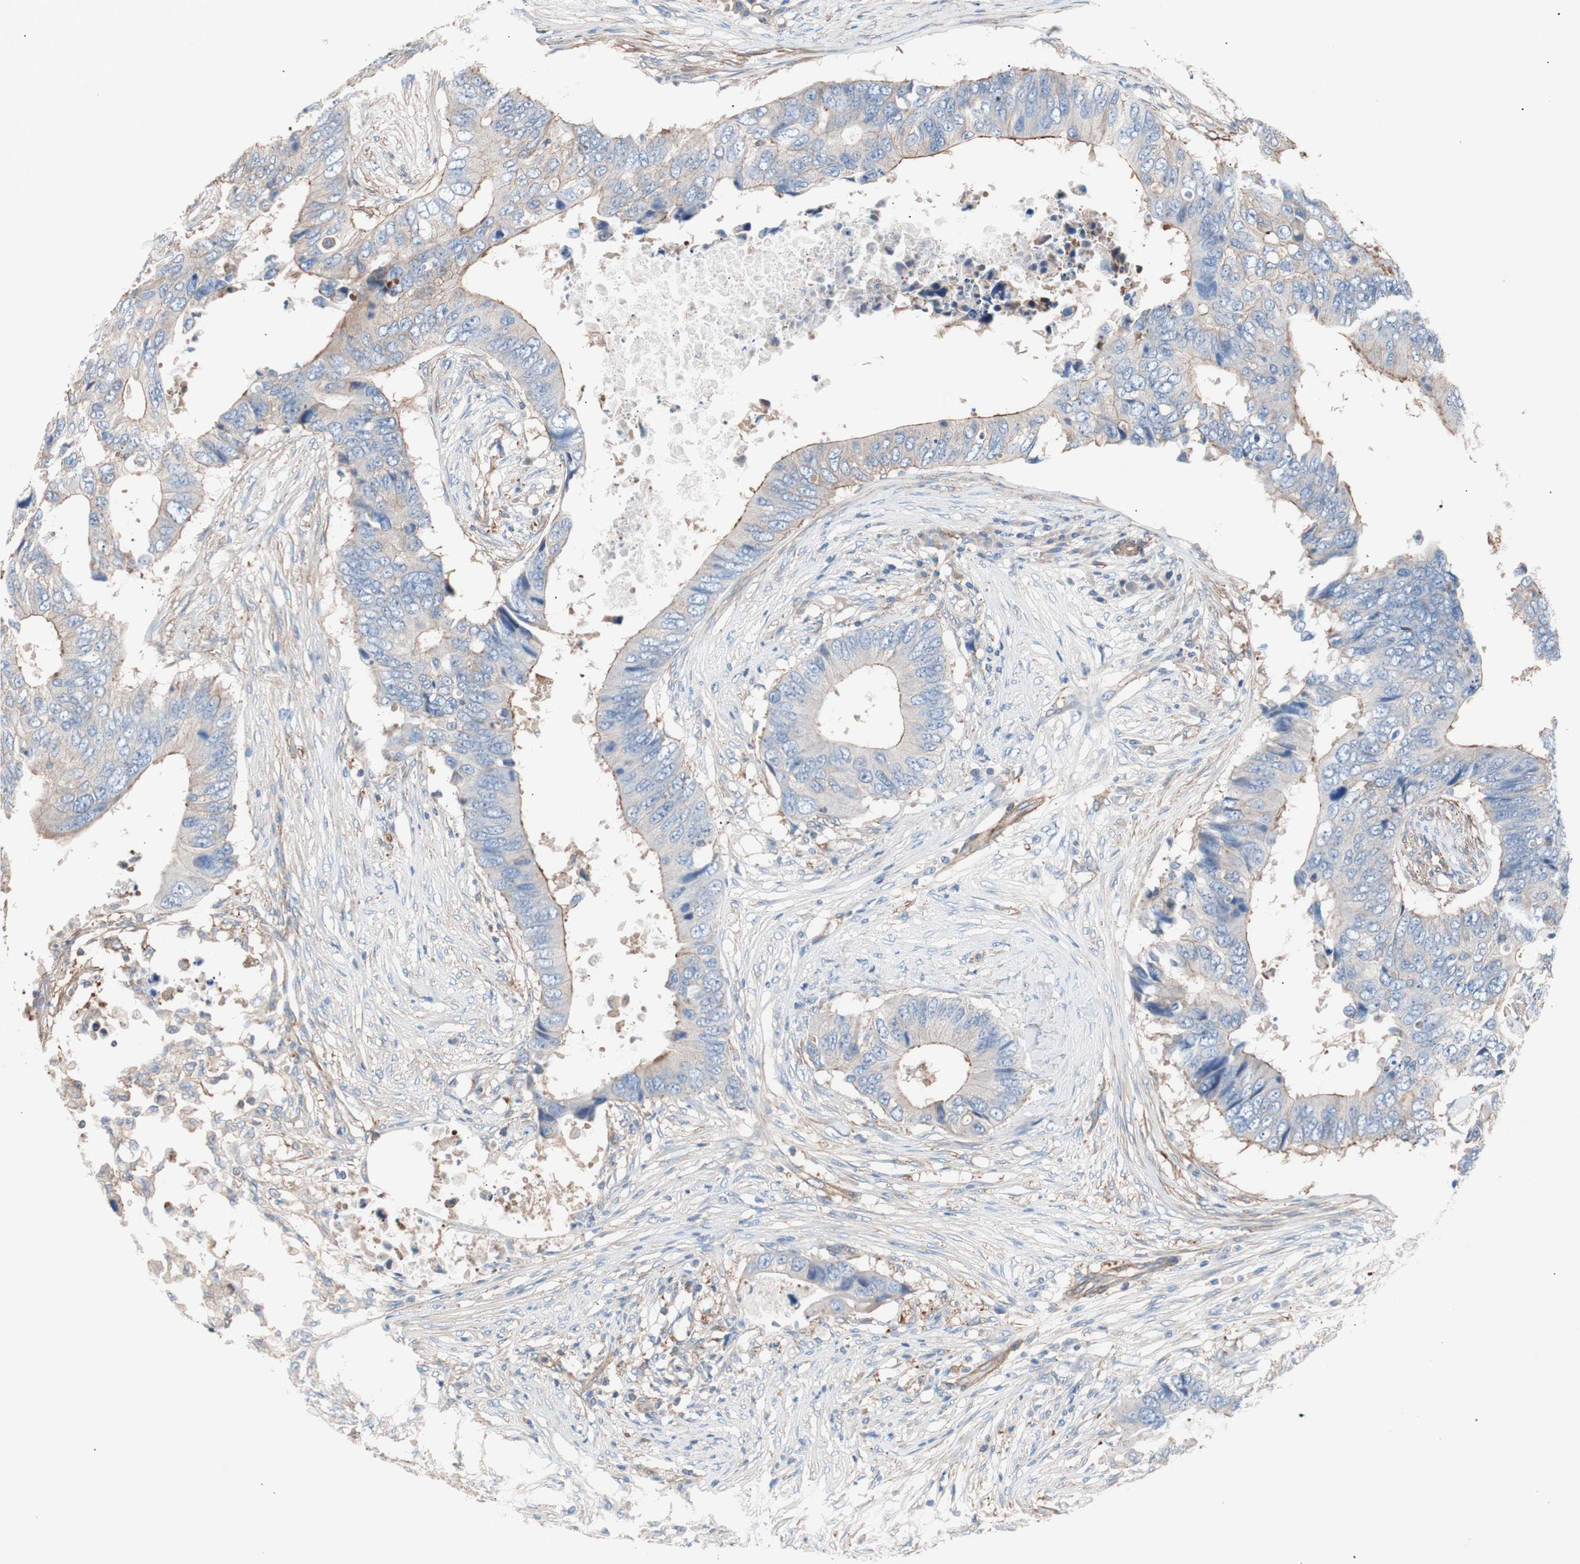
{"staining": {"intensity": "weak", "quantity": "25%-75%", "location": "cytoplasmic/membranous"}, "tissue": "colorectal cancer", "cell_type": "Tumor cells", "image_type": "cancer", "snomed": [{"axis": "morphology", "description": "Adenocarcinoma, NOS"}, {"axis": "topography", "description": "Colon"}], "caption": "Immunohistochemical staining of human colorectal adenocarcinoma demonstrates weak cytoplasmic/membranous protein positivity in about 25%-75% of tumor cells. (DAB = brown stain, brightfield microscopy at high magnification).", "gene": "GPR160", "patient": {"sex": "male", "age": 71}}